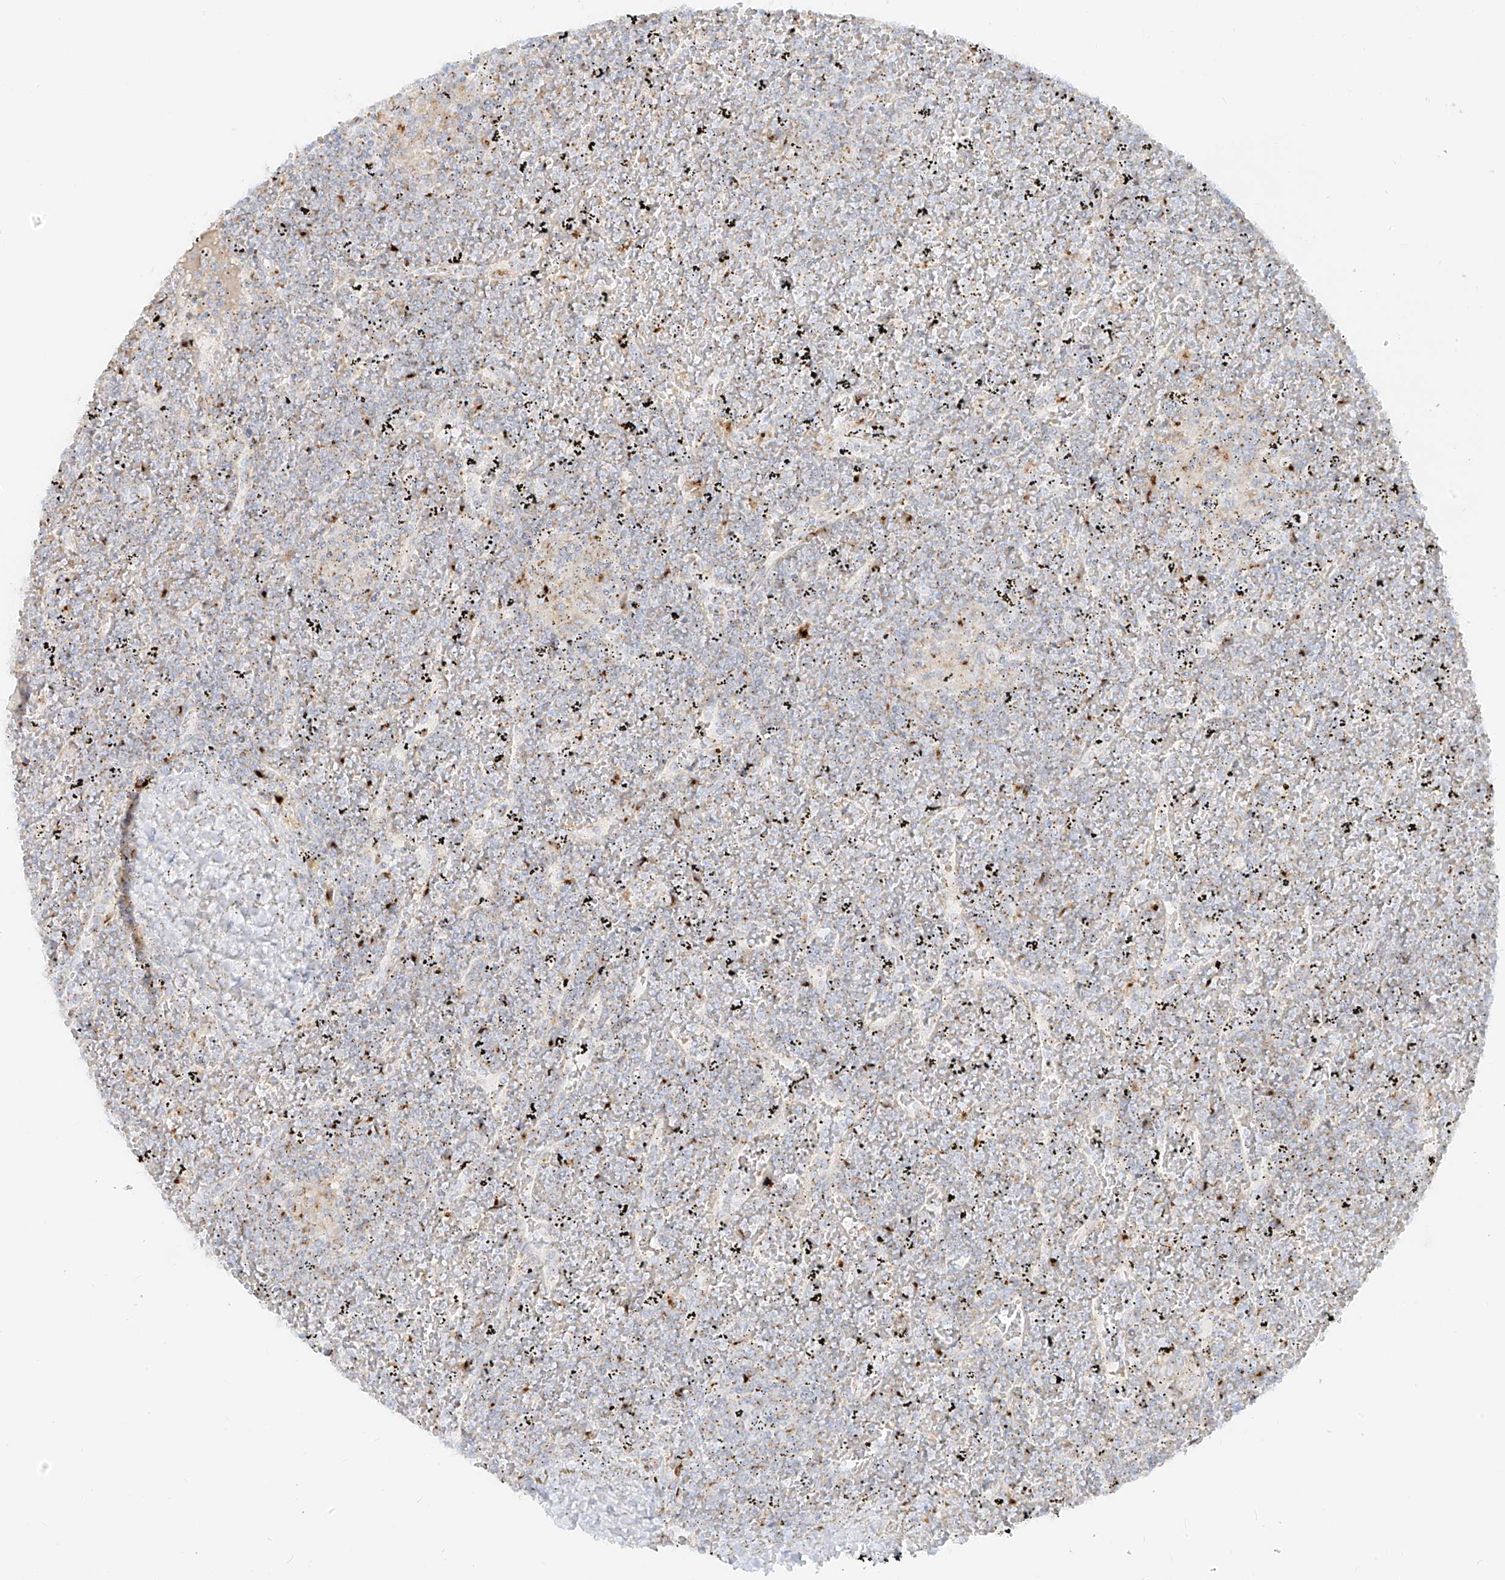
{"staining": {"intensity": "negative", "quantity": "none", "location": "none"}, "tissue": "lymphoma", "cell_type": "Tumor cells", "image_type": "cancer", "snomed": [{"axis": "morphology", "description": "Malignant lymphoma, non-Hodgkin's type, Low grade"}, {"axis": "topography", "description": "Spleen"}], "caption": "Immunohistochemical staining of low-grade malignant lymphoma, non-Hodgkin's type exhibits no significant positivity in tumor cells.", "gene": "TMEM87B", "patient": {"sex": "female", "age": 19}}